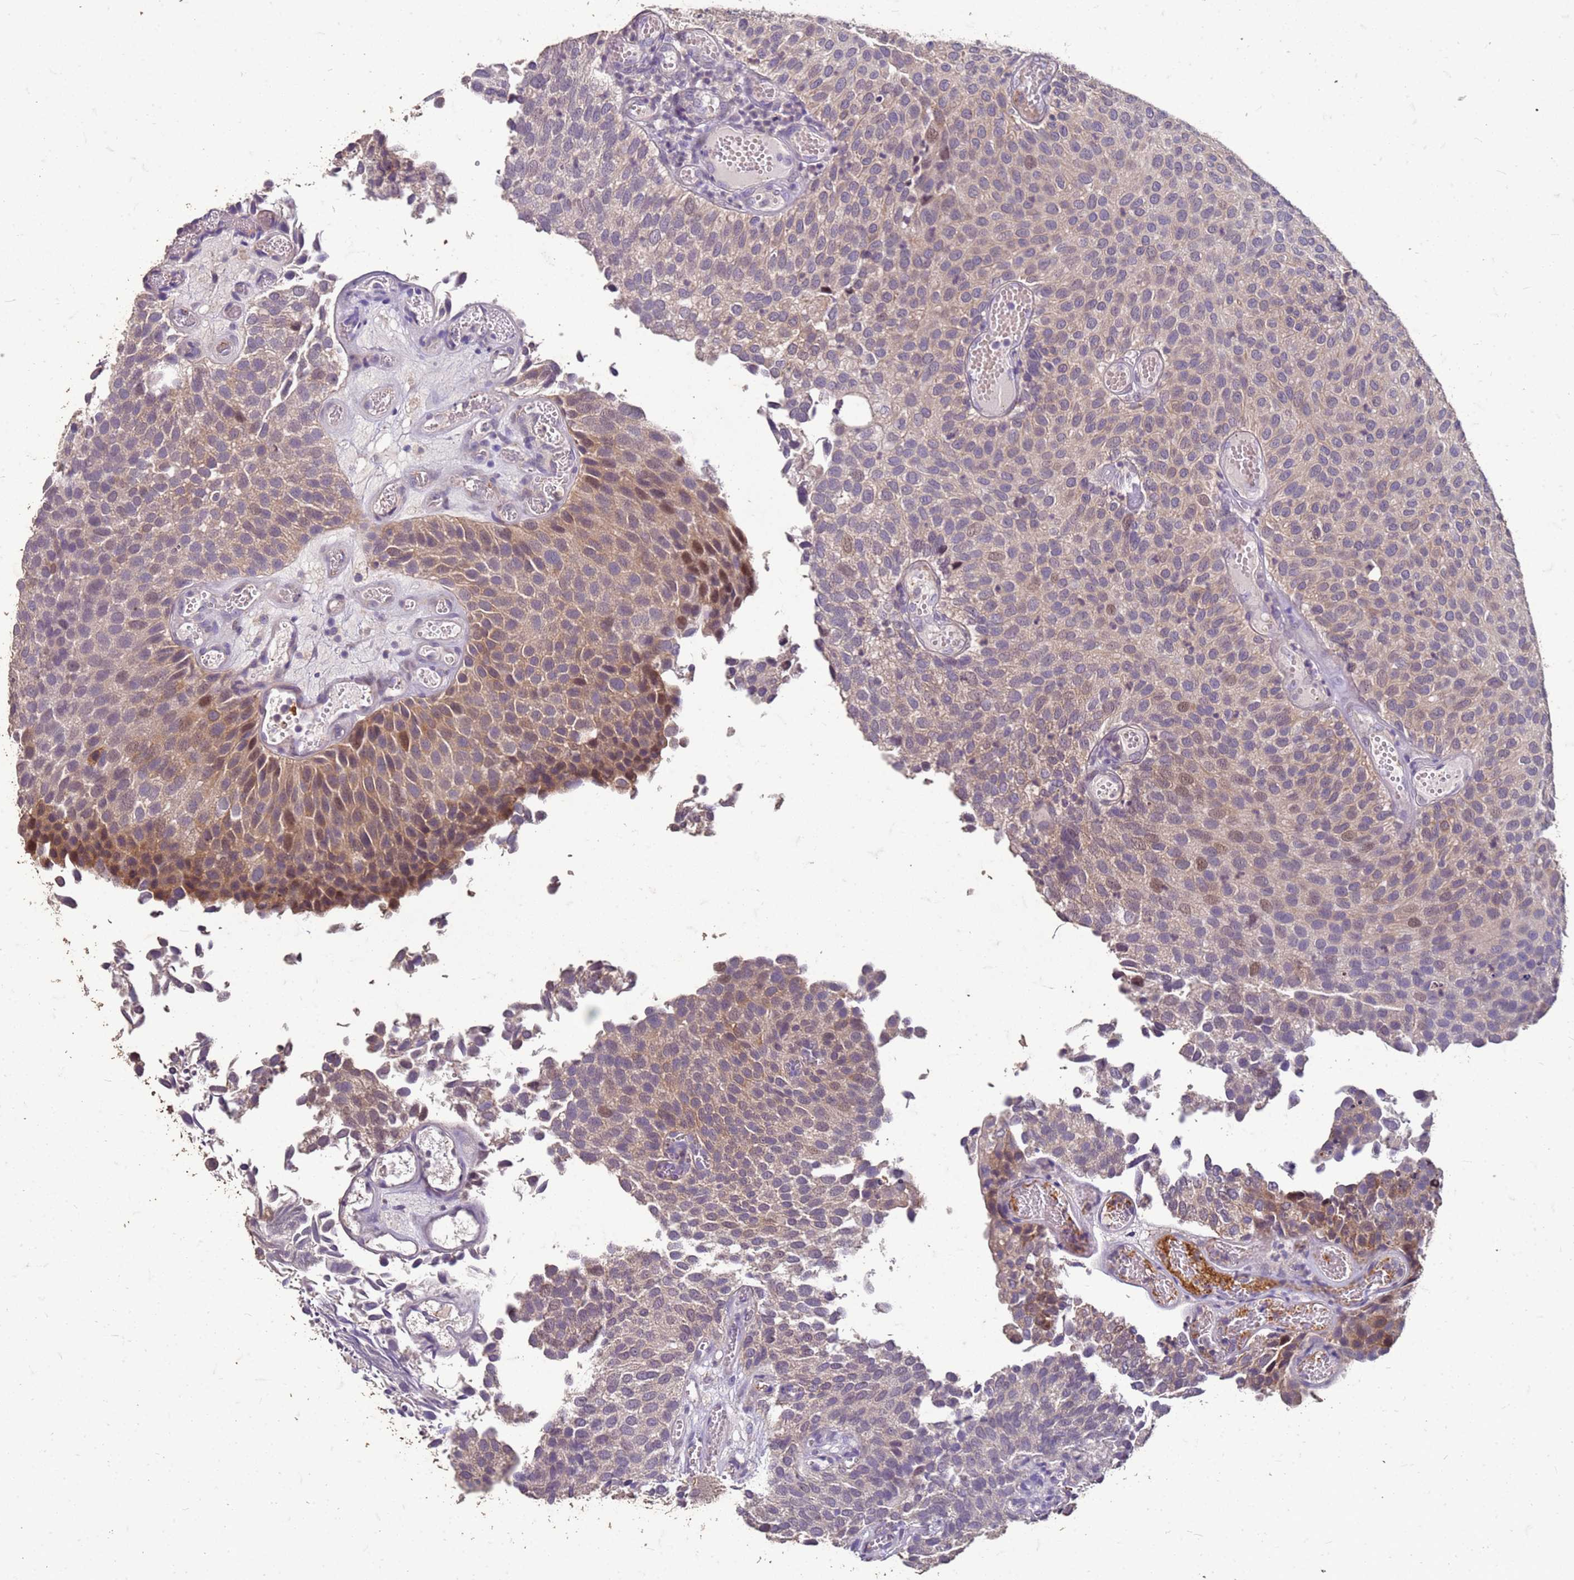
{"staining": {"intensity": "moderate", "quantity": "<25%", "location": "cytoplasmic/membranous,nuclear"}, "tissue": "urothelial cancer", "cell_type": "Tumor cells", "image_type": "cancer", "snomed": [{"axis": "morphology", "description": "Urothelial carcinoma, Low grade"}, {"axis": "topography", "description": "Urinary bladder"}], "caption": "The immunohistochemical stain shows moderate cytoplasmic/membranous and nuclear staining in tumor cells of low-grade urothelial carcinoma tissue. The protein is stained brown, and the nuclei are stained in blue (DAB IHC with brightfield microscopy, high magnification).", "gene": "FAM184B", "patient": {"sex": "male", "age": 89}}